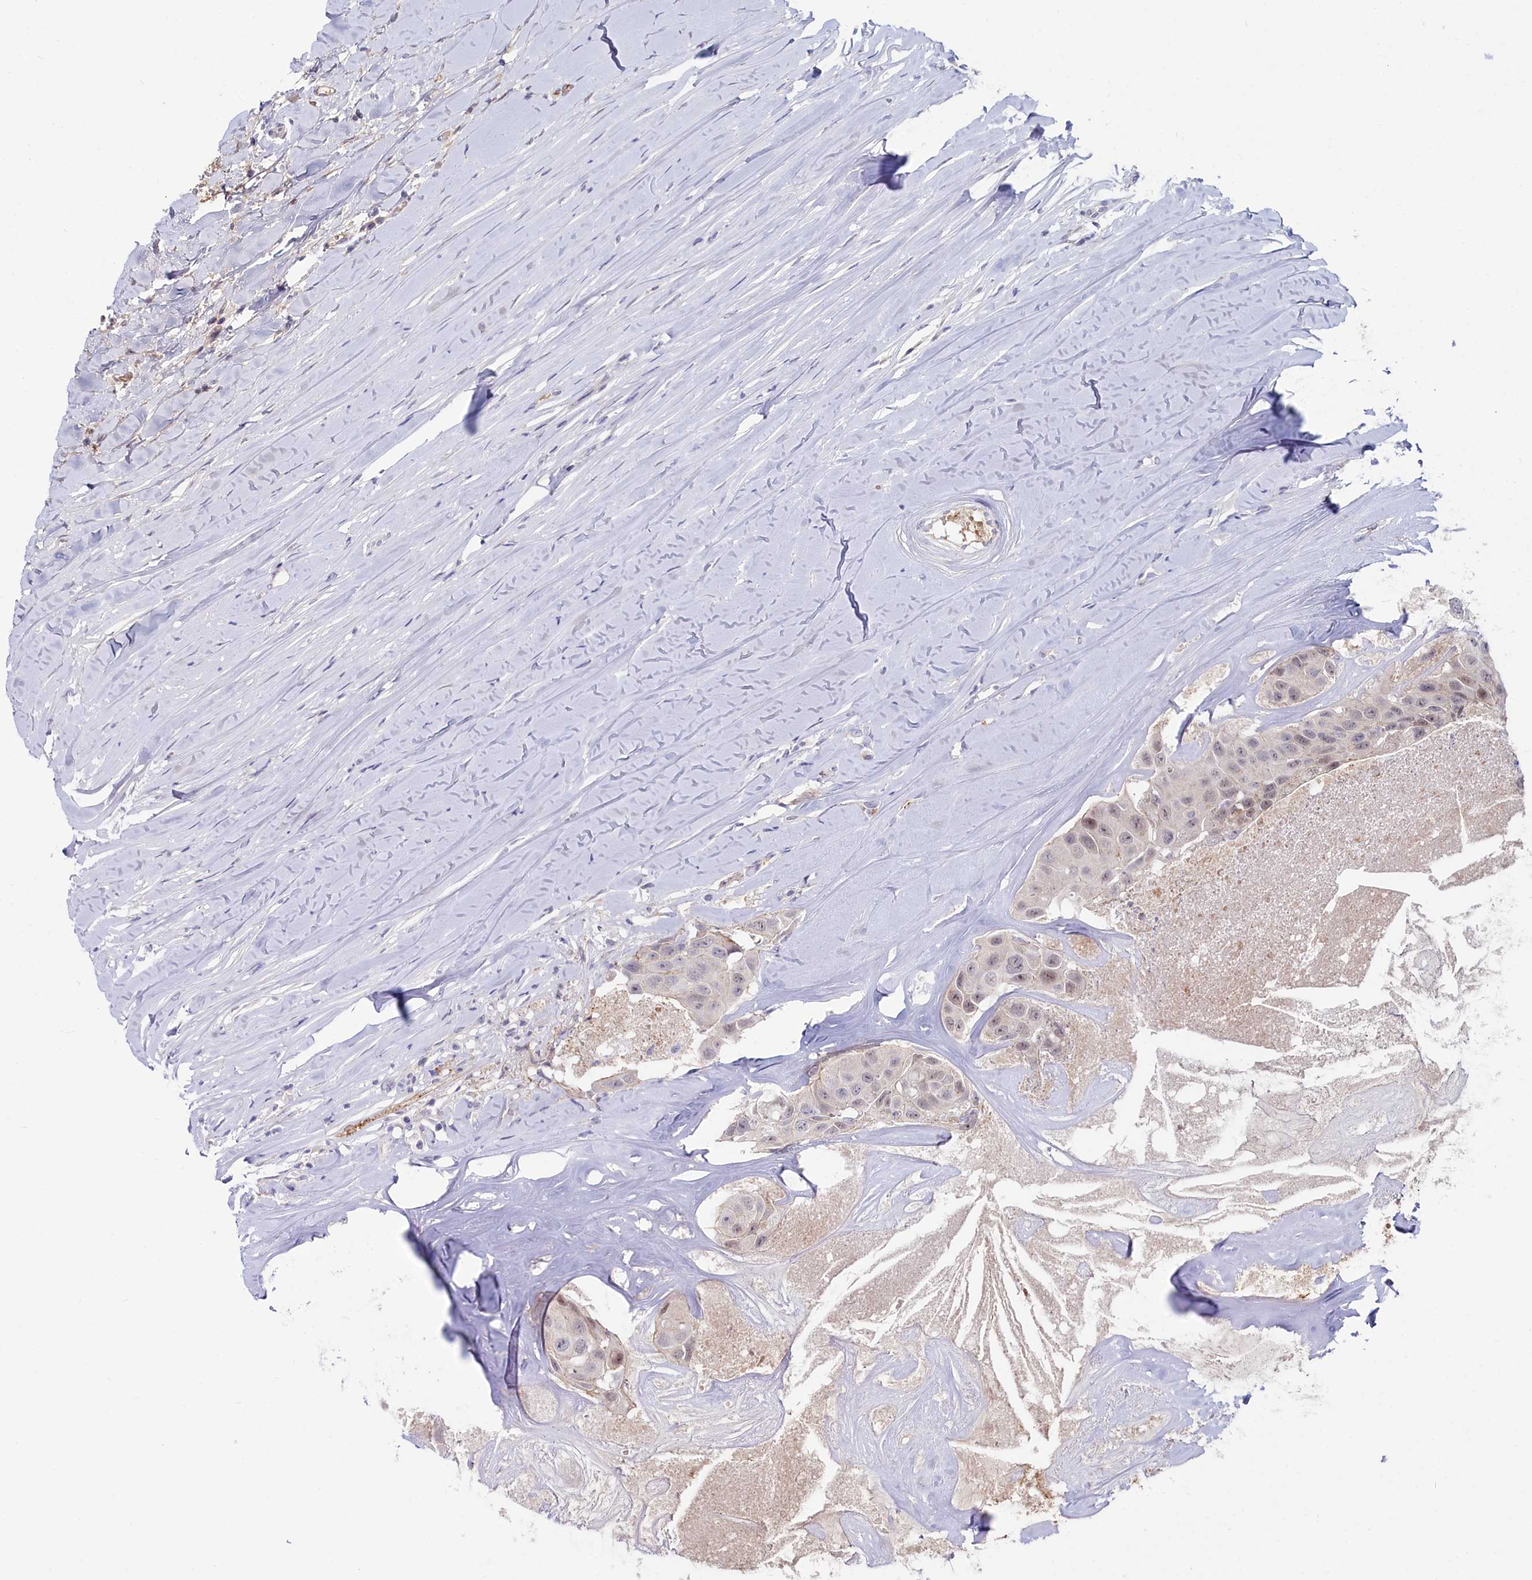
{"staining": {"intensity": "weak", "quantity": "25%-75%", "location": "nuclear"}, "tissue": "head and neck cancer", "cell_type": "Tumor cells", "image_type": "cancer", "snomed": [{"axis": "morphology", "description": "Adenocarcinoma, NOS"}, {"axis": "morphology", "description": "Adenocarcinoma, metastatic, NOS"}, {"axis": "topography", "description": "Head-Neck"}], "caption": "The photomicrograph shows staining of metastatic adenocarcinoma (head and neck), revealing weak nuclear protein expression (brown color) within tumor cells.", "gene": "KCTD18", "patient": {"sex": "male", "age": 75}}